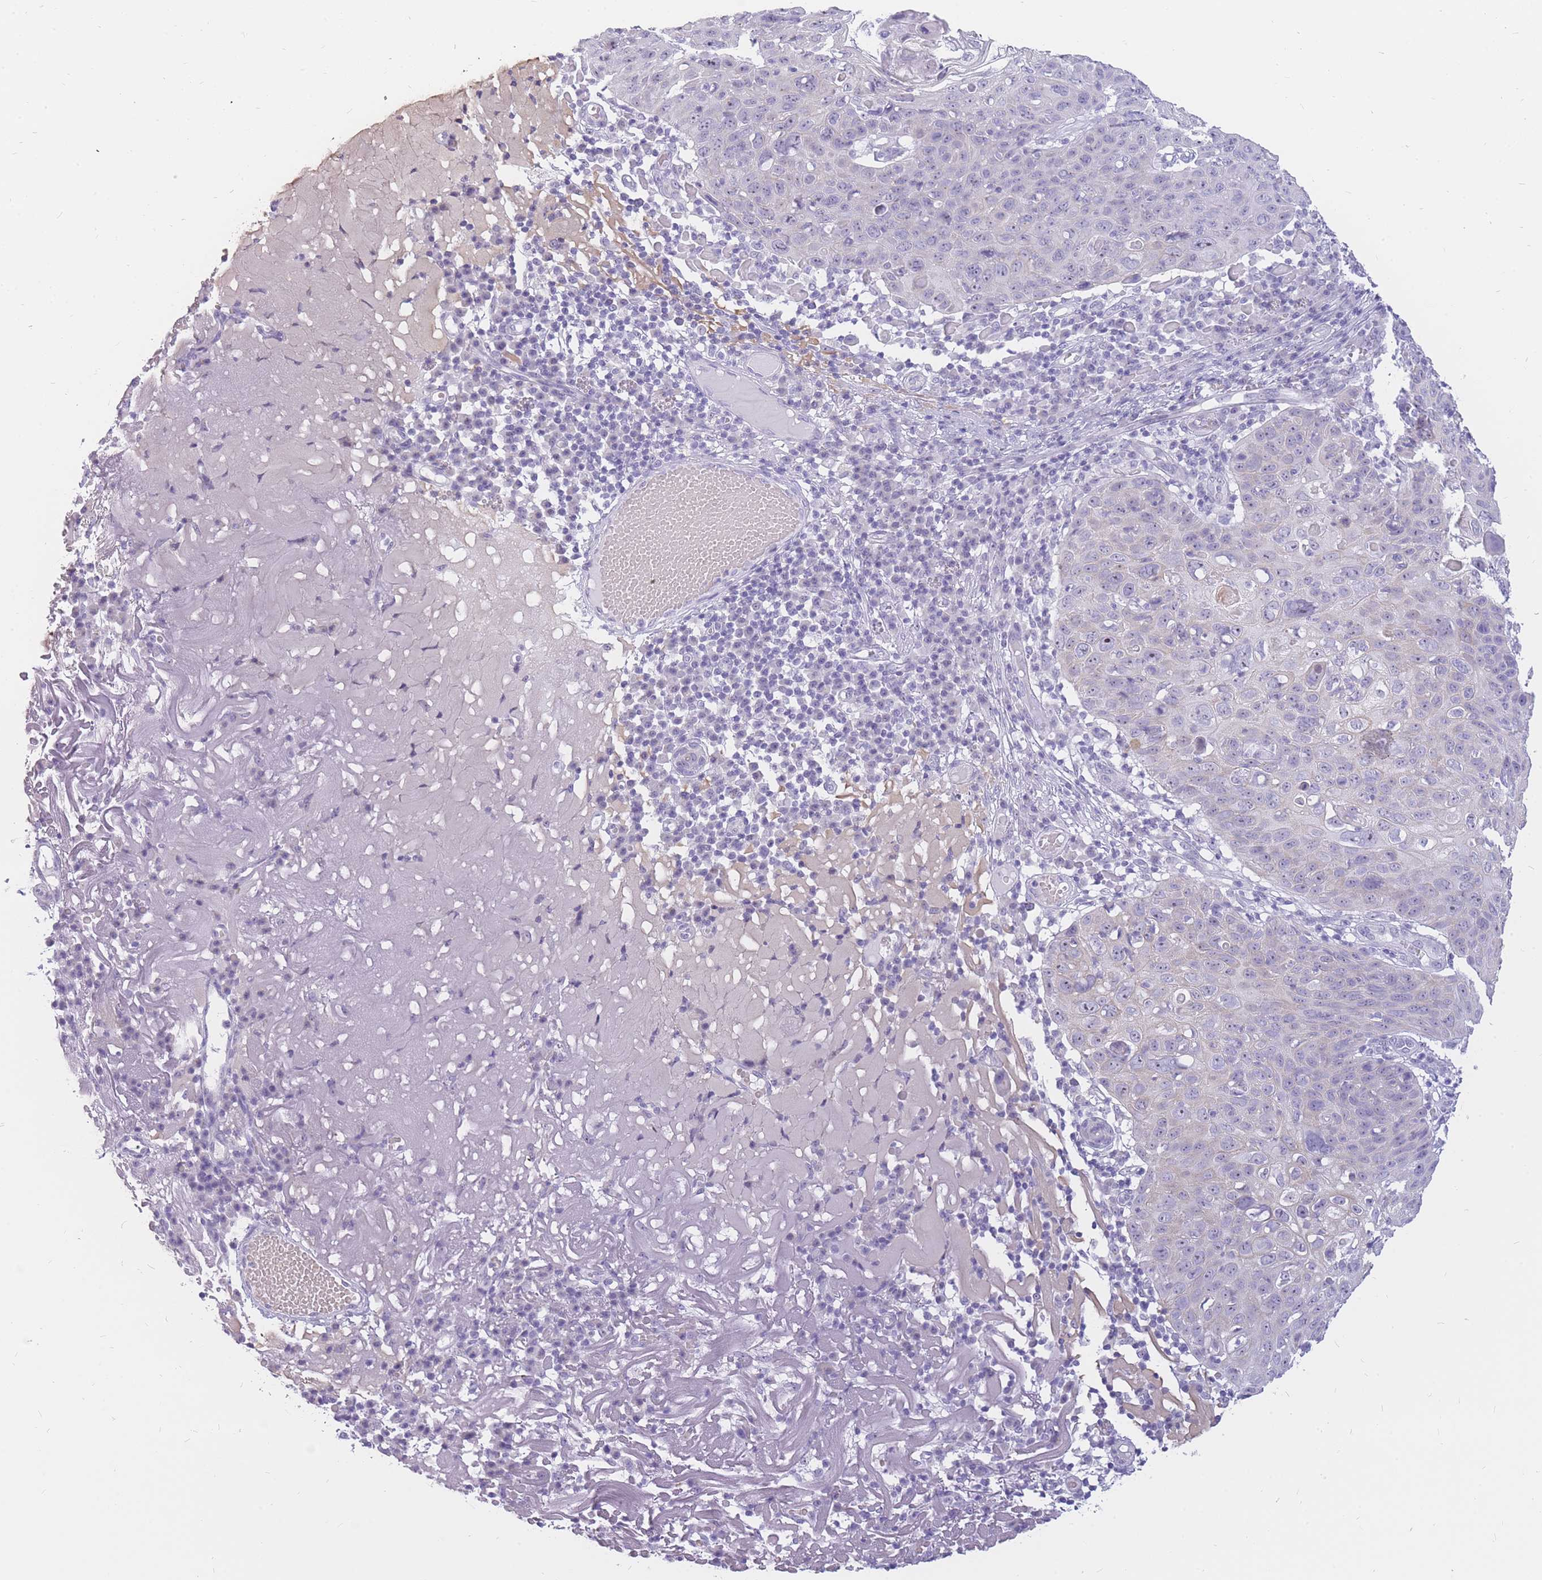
{"staining": {"intensity": "negative", "quantity": "none", "location": "none"}, "tissue": "skin cancer", "cell_type": "Tumor cells", "image_type": "cancer", "snomed": [{"axis": "morphology", "description": "Squamous cell carcinoma, NOS"}, {"axis": "topography", "description": "Skin"}], "caption": "Tumor cells are negative for brown protein staining in skin squamous cell carcinoma.", "gene": "INS", "patient": {"sex": "female", "age": 90}}